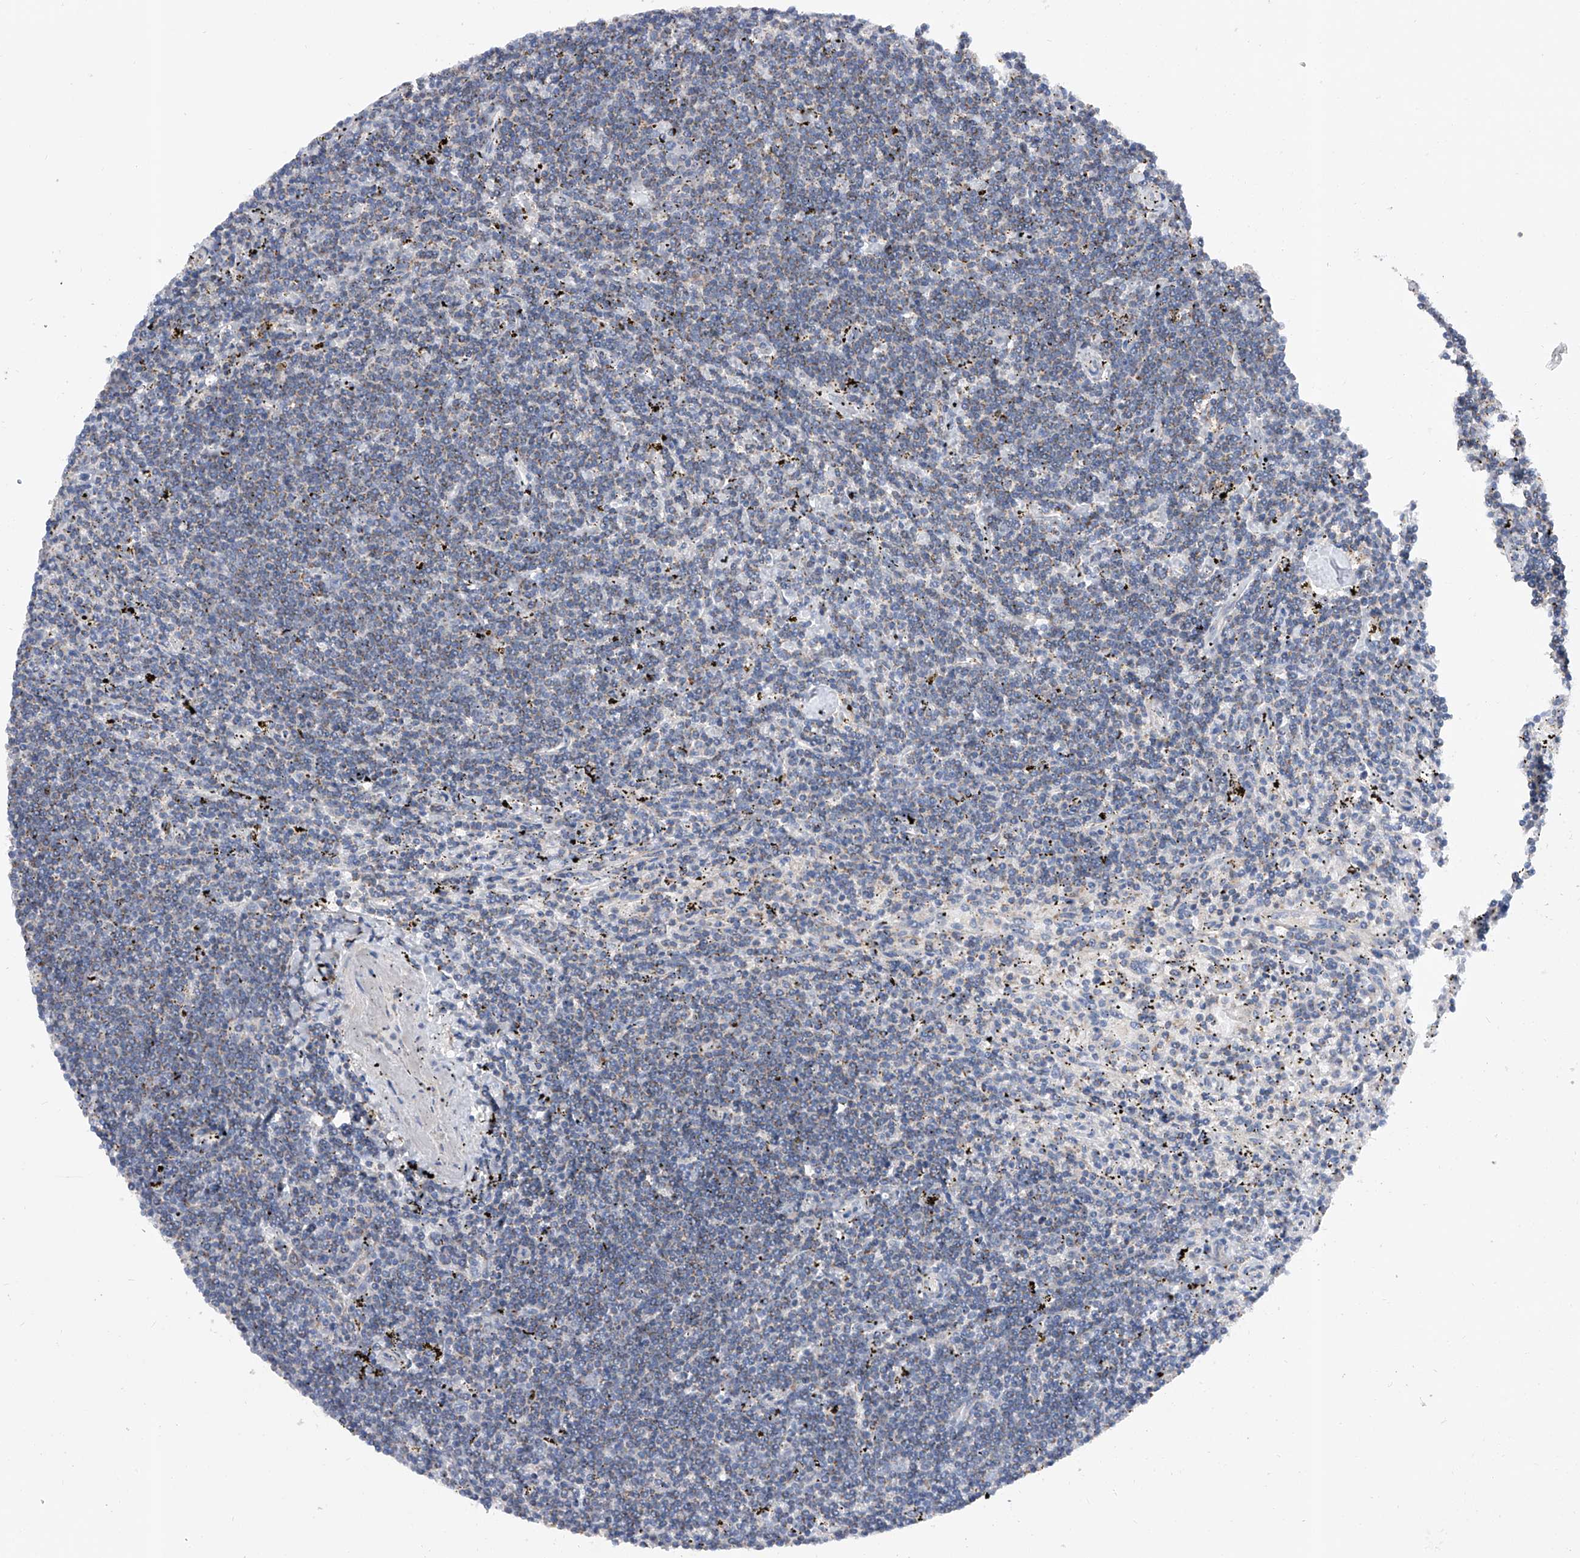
{"staining": {"intensity": "moderate", "quantity": "25%-75%", "location": "cytoplasmic/membranous"}, "tissue": "lymphoma", "cell_type": "Tumor cells", "image_type": "cancer", "snomed": [{"axis": "morphology", "description": "Malignant lymphoma, non-Hodgkin's type, Low grade"}, {"axis": "topography", "description": "Spleen"}], "caption": "DAB (3,3'-diaminobenzidine) immunohistochemical staining of human low-grade malignant lymphoma, non-Hodgkin's type displays moderate cytoplasmic/membranous protein expression in about 25%-75% of tumor cells. The staining was performed using DAB (3,3'-diaminobenzidine), with brown indicating positive protein expression. Nuclei are stained blue with hematoxylin.", "gene": "PDSS2", "patient": {"sex": "male", "age": 76}}